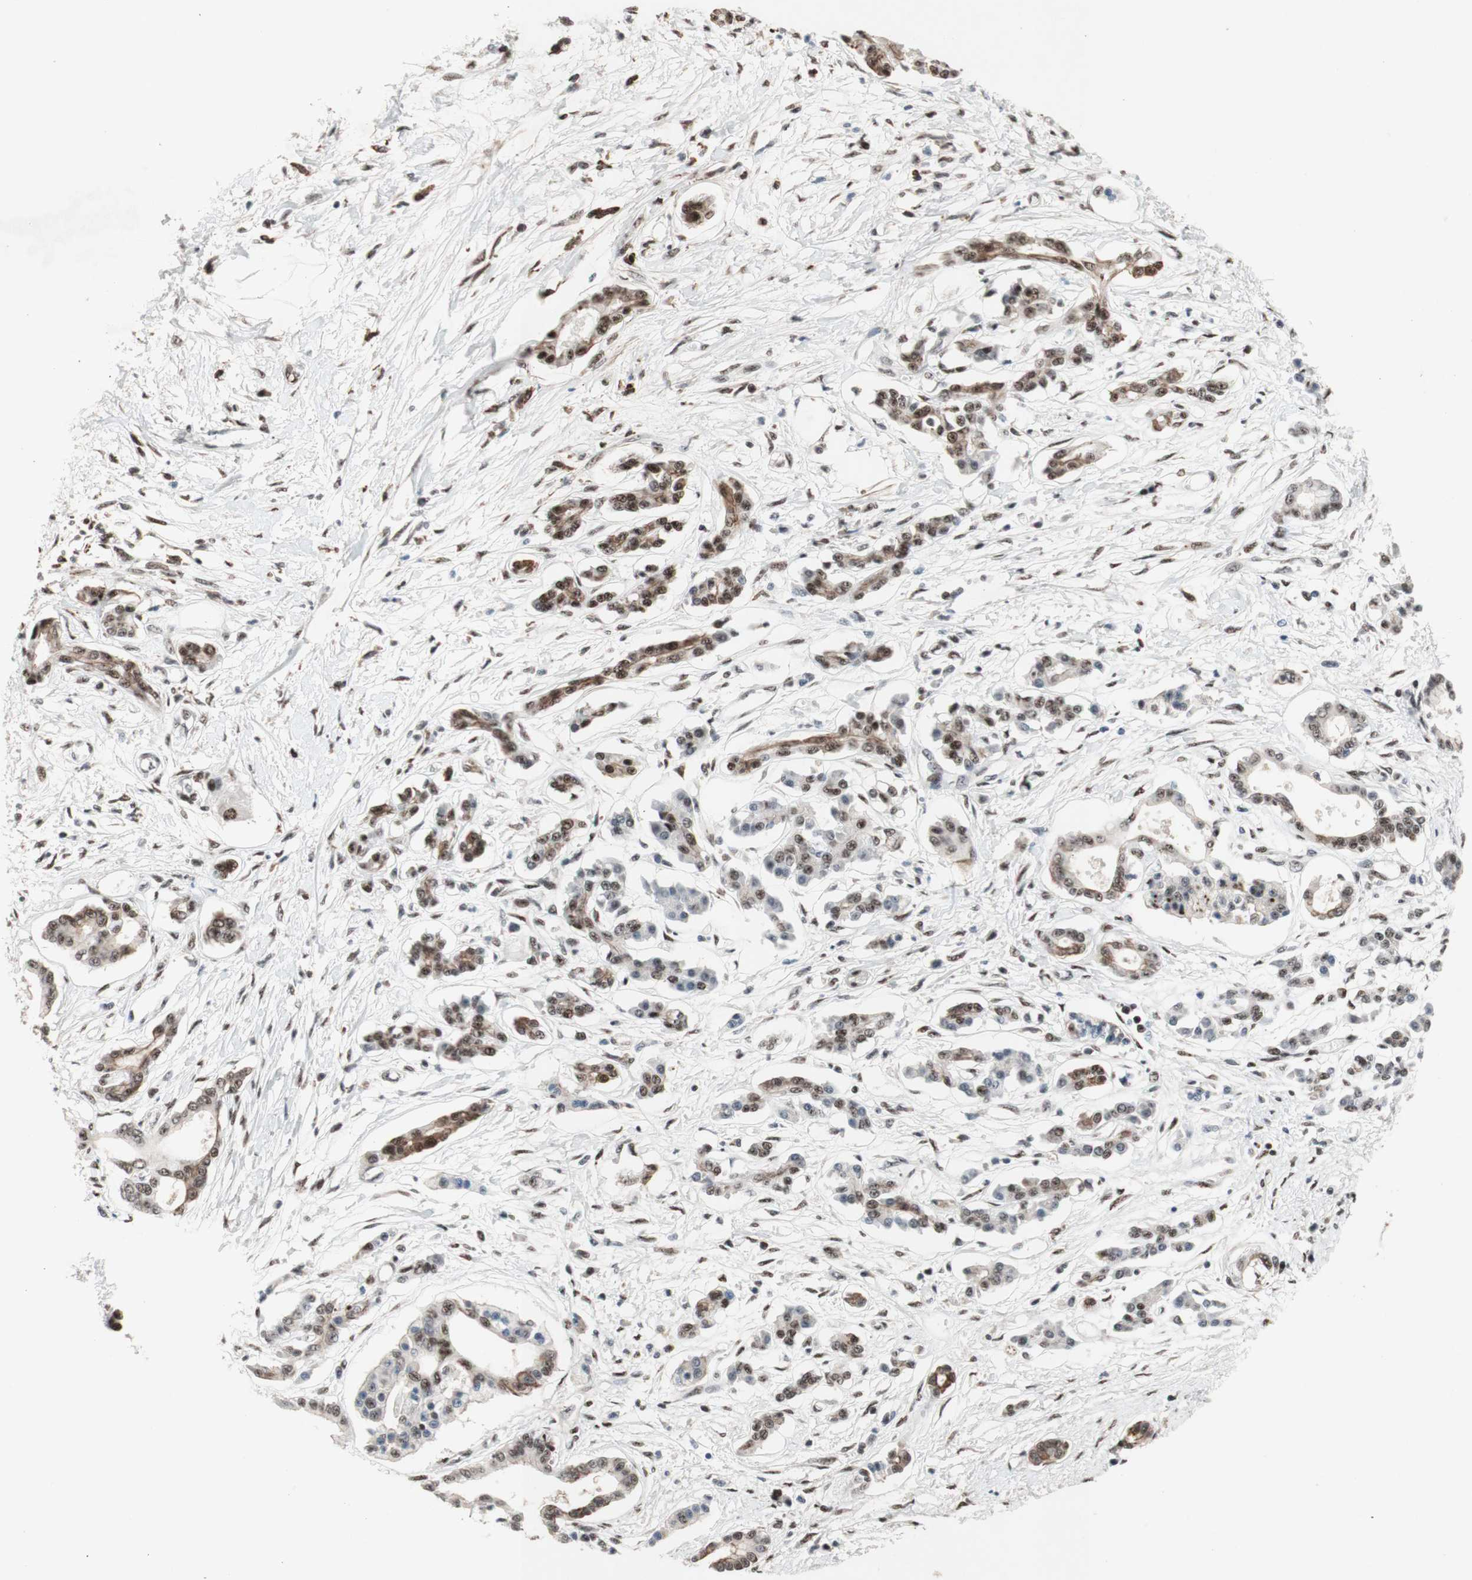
{"staining": {"intensity": "moderate", "quantity": "25%-75%", "location": "nuclear"}, "tissue": "pancreatic cancer", "cell_type": "Tumor cells", "image_type": "cancer", "snomed": [{"axis": "morphology", "description": "Adenocarcinoma, NOS"}, {"axis": "topography", "description": "Pancreas"}], "caption": "A medium amount of moderate nuclear staining is seen in about 25%-75% of tumor cells in pancreatic cancer (adenocarcinoma) tissue.", "gene": "TLE1", "patient": {"sex": "male", "age": 56}}